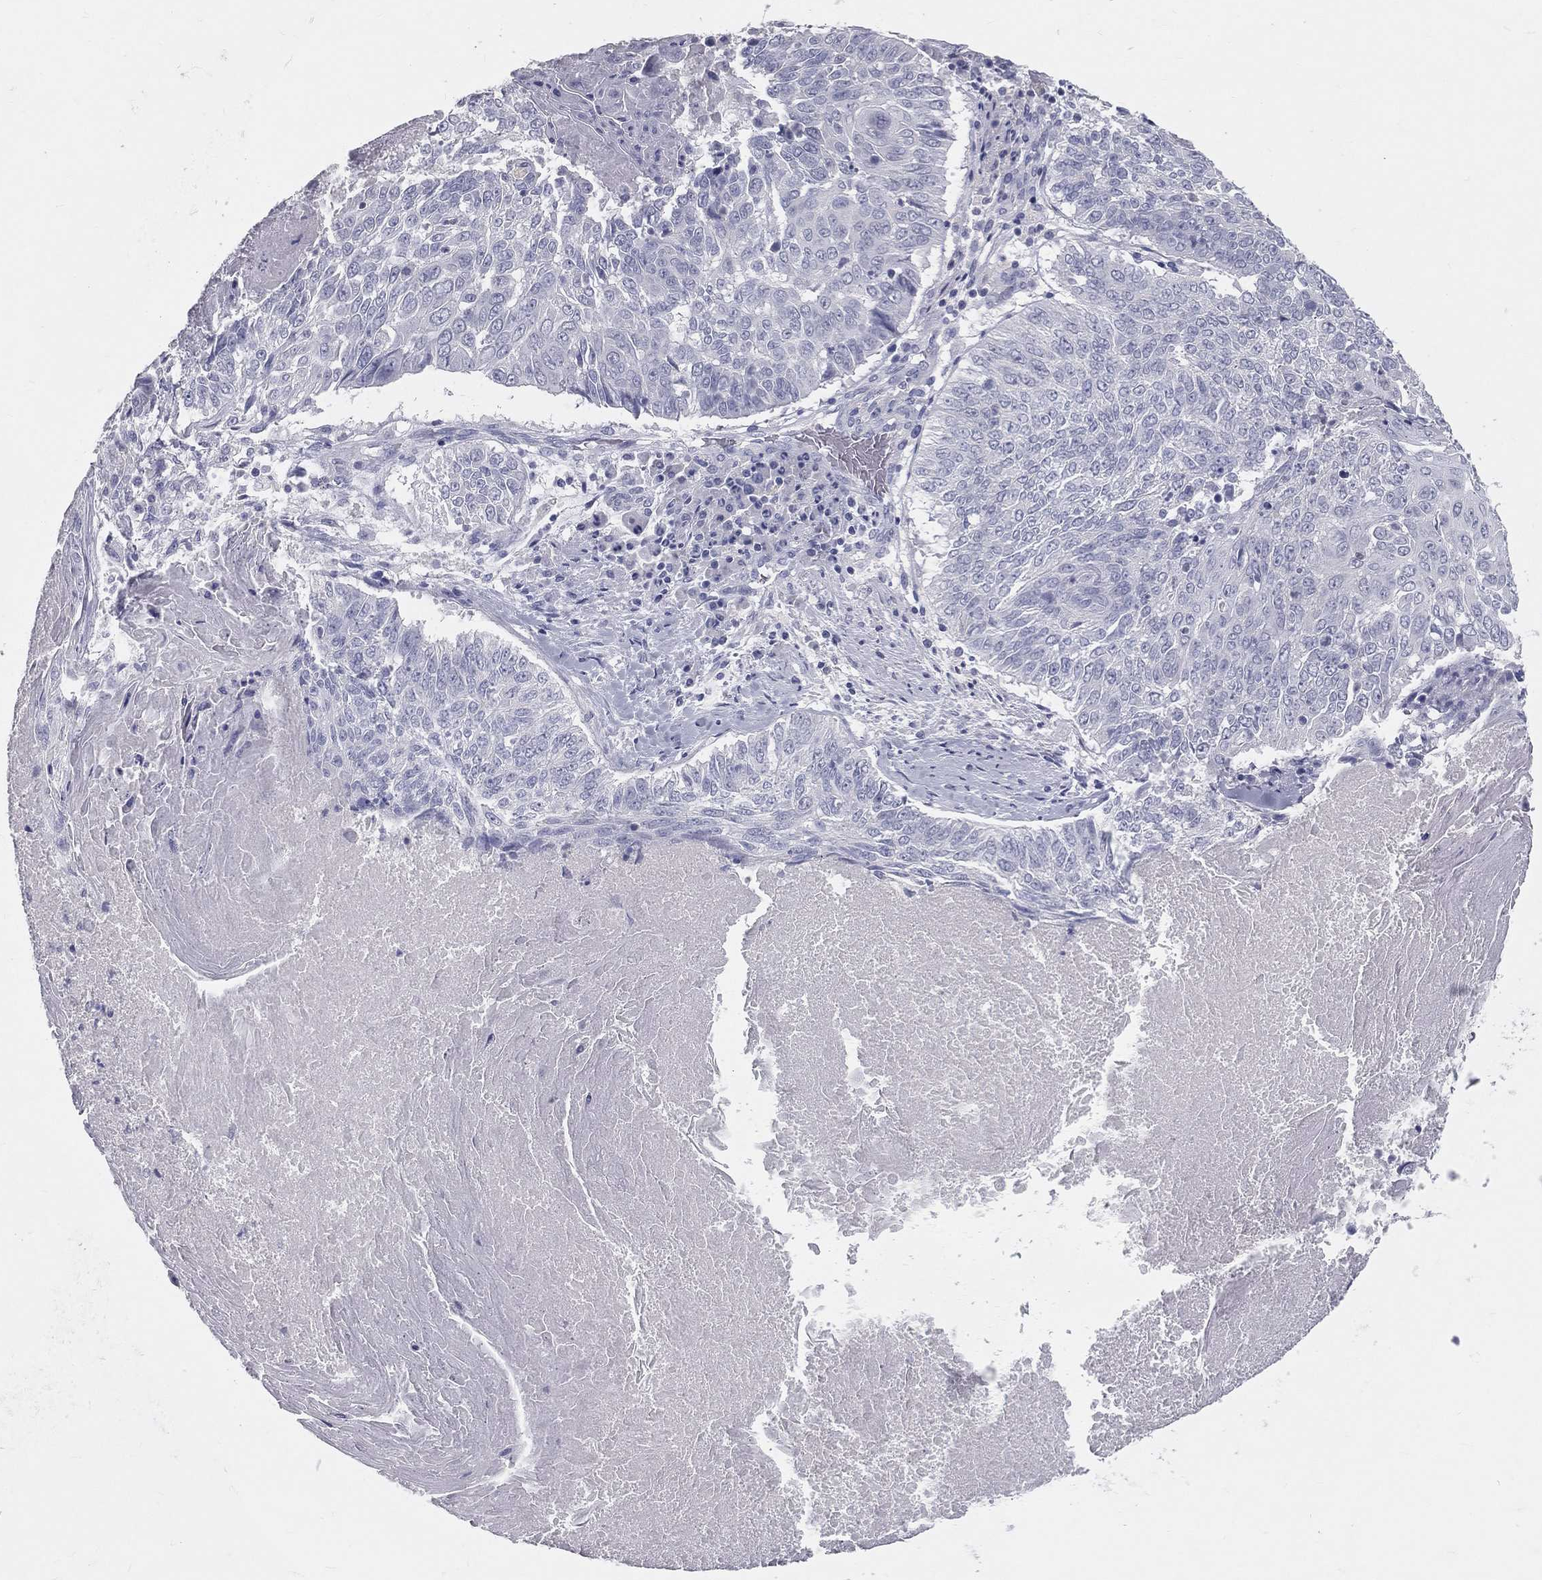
{"staining": {"intensity": "negative", "quantity": "none", "location": "none"}, "tissue": "lung cancer", "cell_type": "Tumor cells", "image_type": "cancer", "snomed": [{"axis": "morphology", "description": "Squamous cell carcinoma, NOS"}, {"axis": "topography", "description": "Lung"}], "caption": "There is no significant positivity in tumor cells of lung cancer.", "gene": "TFPI2", "patient": {"sex": "male", "age": 64}}